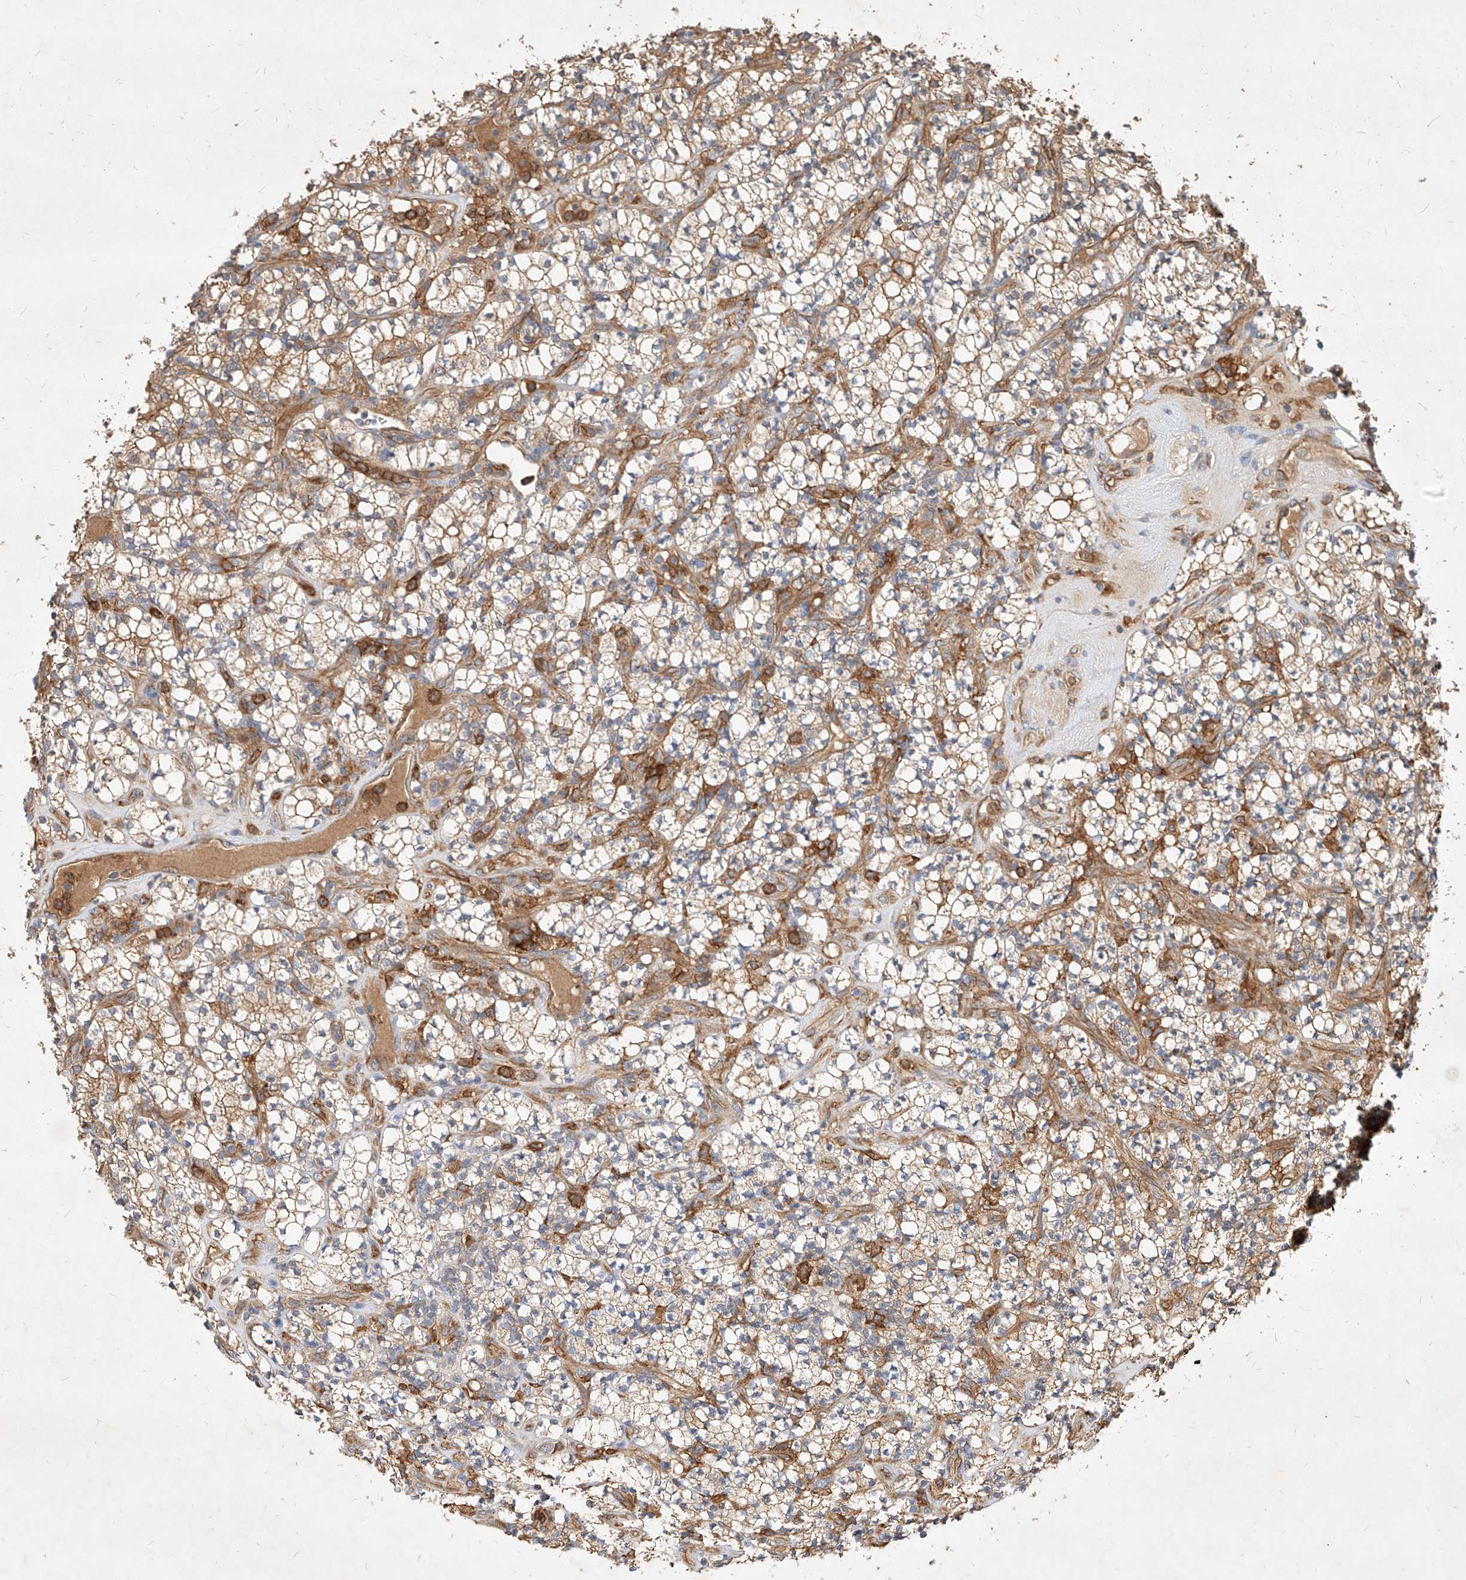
{"staining": {"intensity": "weak", "quantity": "25%-75%", "location": "cytoplasmic/membranous"}, "tissue": "renal cancer", "cell_type": "Tumor cells", "image_type": "cancer", "snomed": [{"axis": "morphology", "description": "Adenocarcinoma, NOS"}, {"axis": "topography", "description": "Kidney"}], "caption": "Human adenocarcinoma (renal) stained for a protein (brown) exhibits weak cytoplasmic/membranous positive positivity in approximately 25%-75% of tumor cells.", "gene": "NFAM1", "patient": {"sex": "male", "age": 77}}